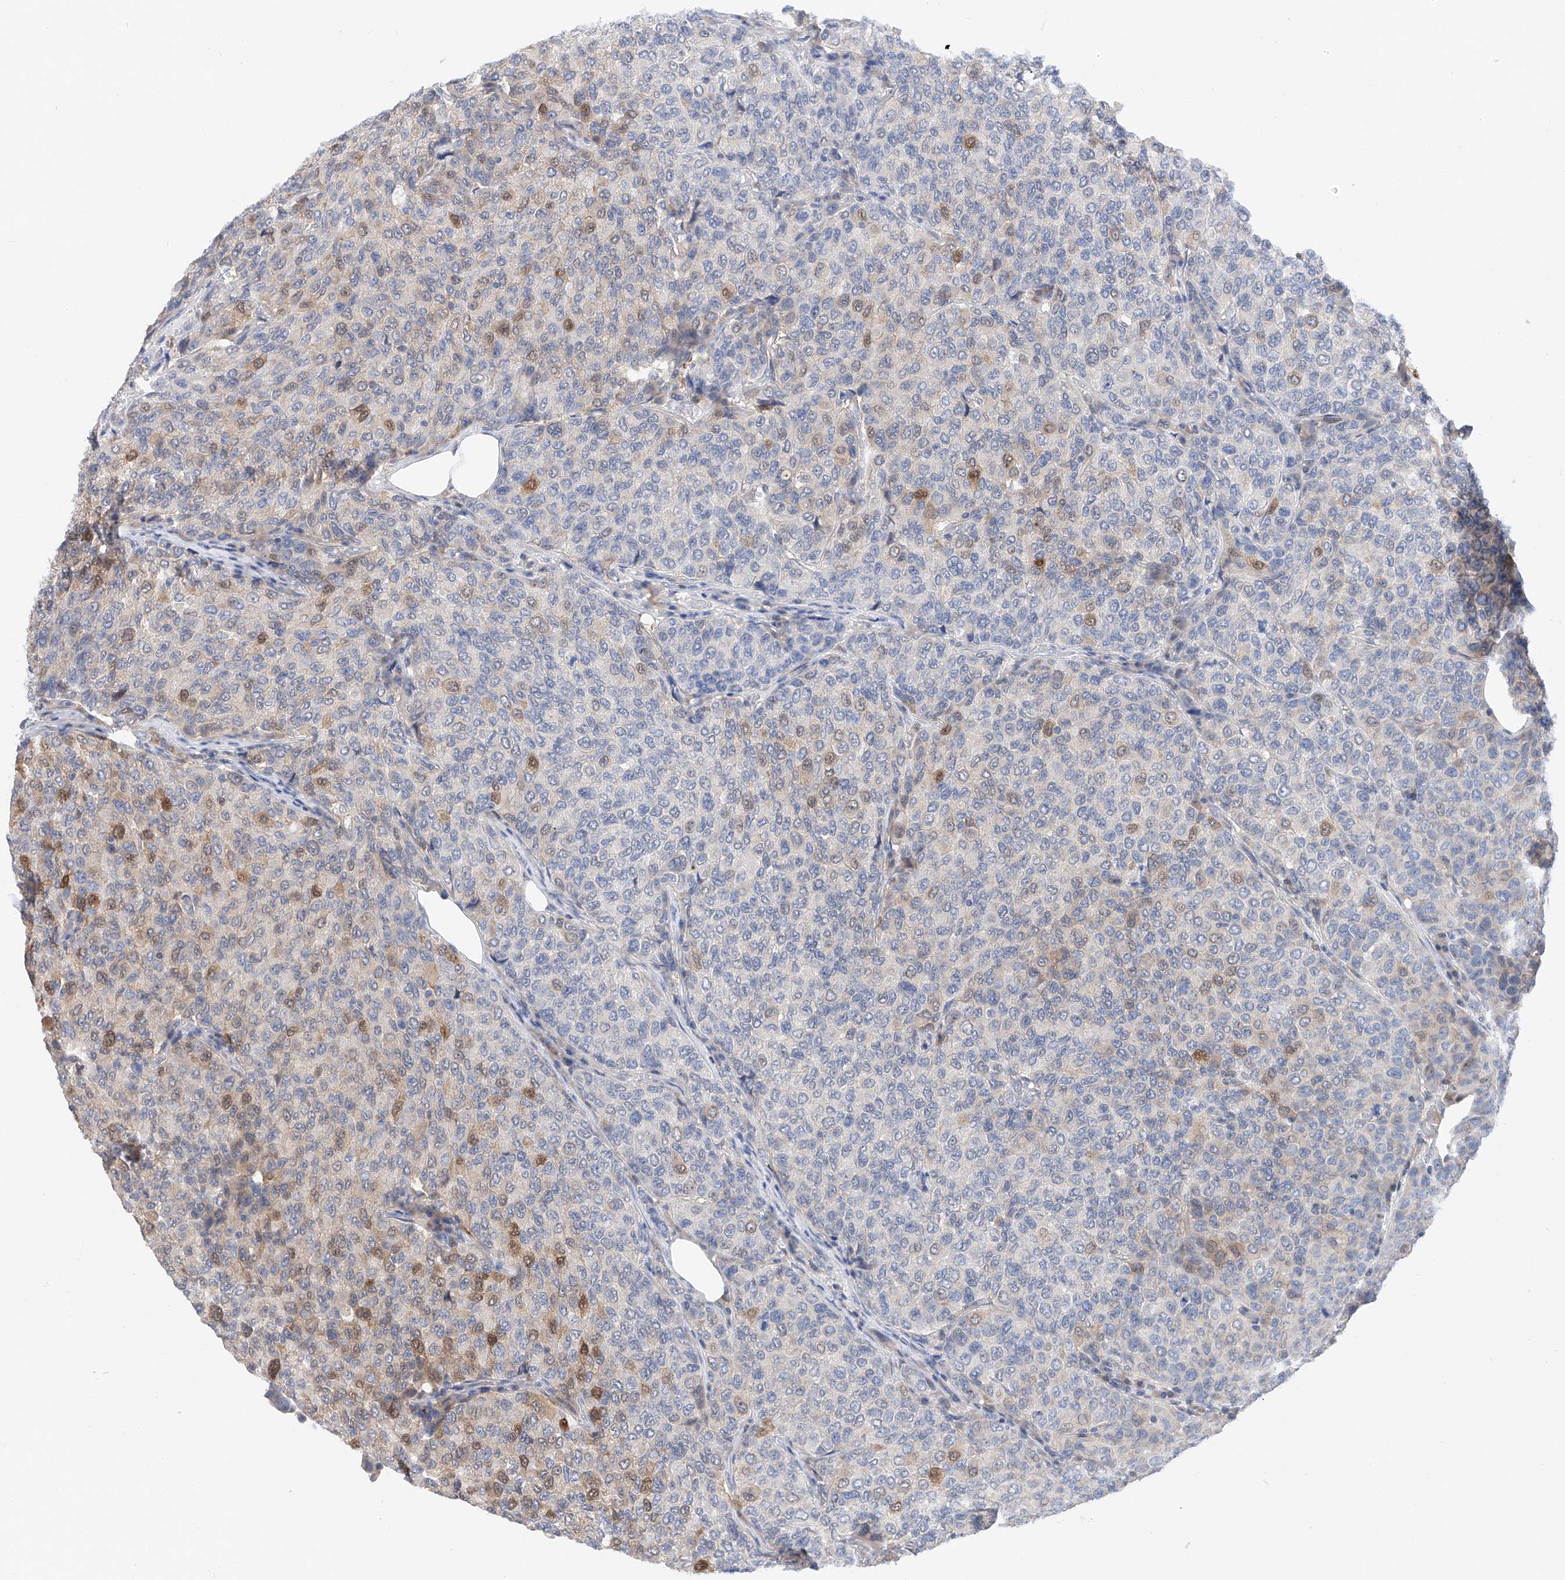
{"staining": {"intensity": "moderate", "quantity": "<25%", "location": "nuclear"}, "tissue": "breast cancer", "cell_type": "Tumor cells", "image_type": "cancer", "snomed": [{"axis": "morphology", "description": "Duct carcinoma"}, {"axis": "topography", "description": "Breast"}], "caption": "Immunohistochemistry (IHC) staining of breast cancer (intraductal carcinoma), which displays low levels of moderate nuclear staining in about <25% of tumor cells indicating moderate nuclear protein positivity. The staining was performed using DAB (3,3'-diaminobenzidine) (brown) for protein detection and nuclei were counterstained in hematoxylin (blue).", "gene": "FUCA2", "patient": {"sex": "female", "age": 55}}